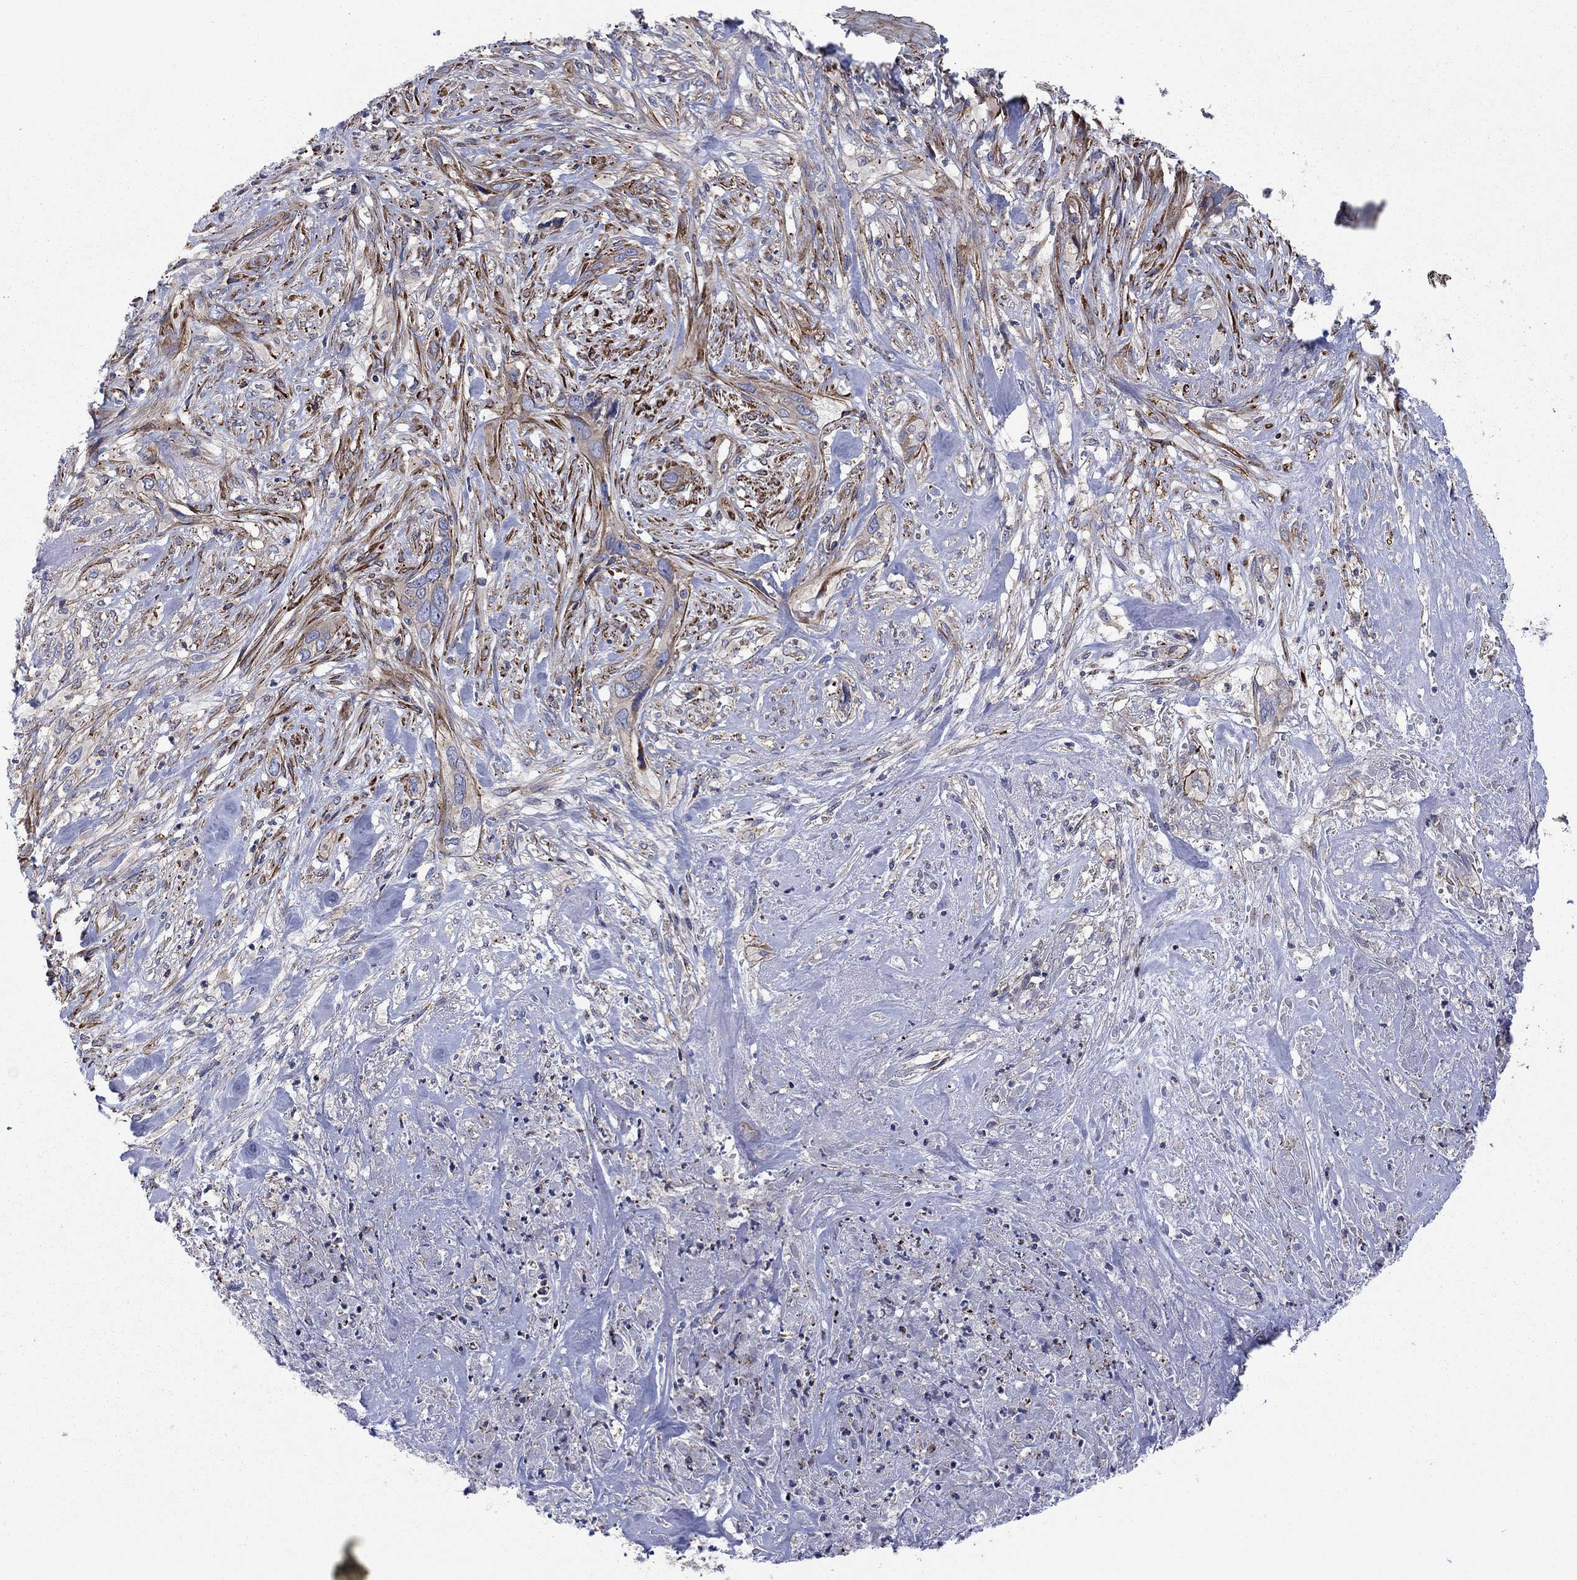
{"staining": {"intensity": "weak", "quantity": "25%-75%", "location": "cytoplasmic/membranous"}, "tissue": "cervical cancer", "cell_type": "Tumor cells", "image_type": "cancer", "snomed": [{"axis": "morphology", "description": "Squamous cell carcinoma, NOS"}, {"axis": "topography", "description": "Cervix"}], "caption": "Cervical cancer tissue exhibits weak cytoplasmic/membranous expression in approximately 25%-75% of tumor cells (Brightfield microscopy of DAB IHC at high magnification).", "gene": "PAG1", "patient": {"sex": "female", "age": 57}}